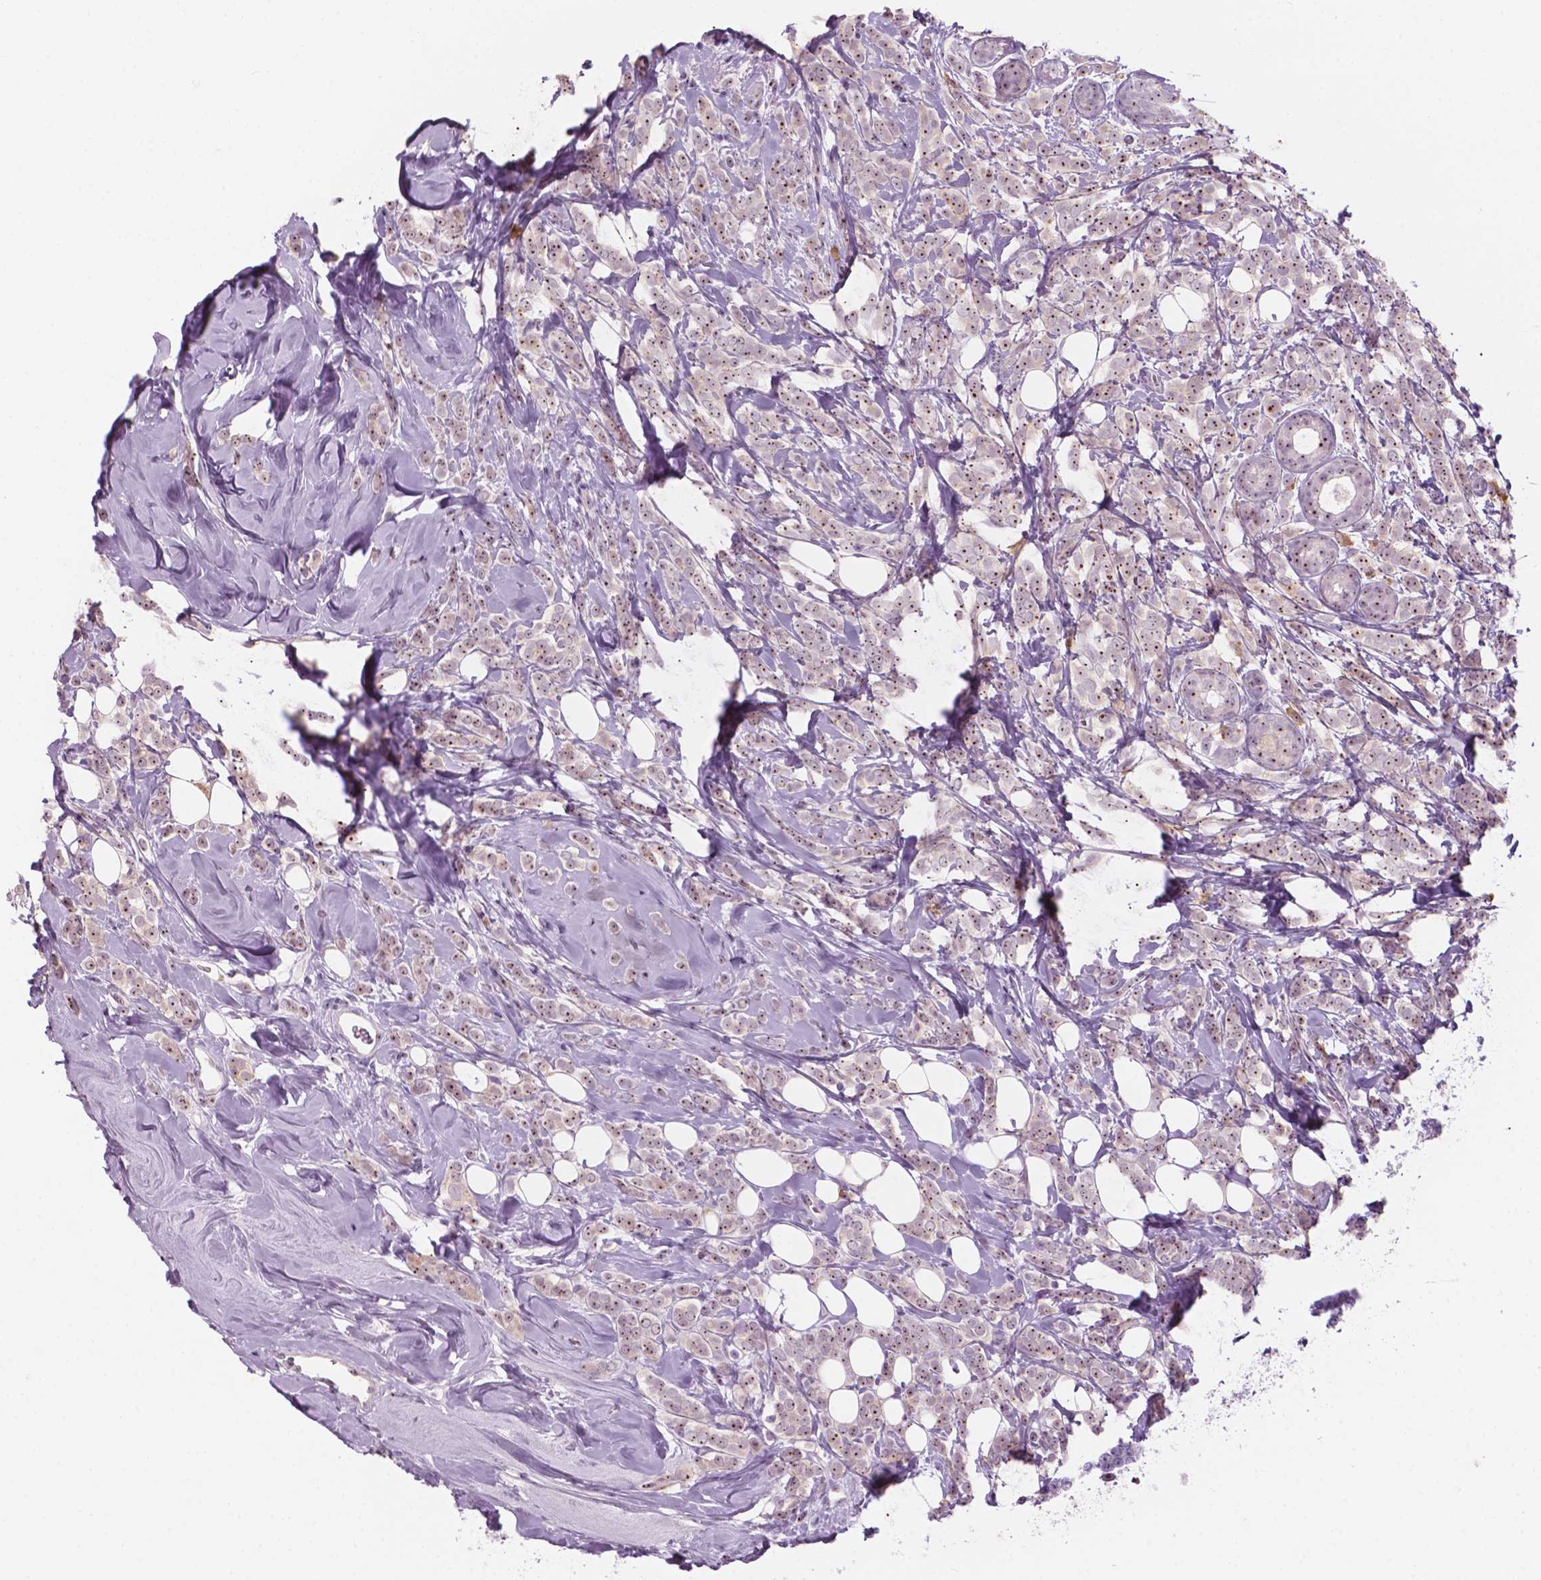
{"staining": {"intensity": "weak", "quantity": ">75%", "location": "nuclear"}, "tissue": "breast cancer", "cell_type": "Tumor cells", "image_type": "cancer", "snomed": [{"axis": "morphology", "description": "Lobular carcinoma"}, {"axis": "topography", "description": "Breast"}], "caption": "Immunohistochemistry micrograph of human breast cancer (lobular carcinoma) stained for a protein (brown), which shows low levels of weak nuclear positivity in about >75% of tumor cells.", "gene": "ZNF853", "patient": {"sex": "female", "age": 49}}